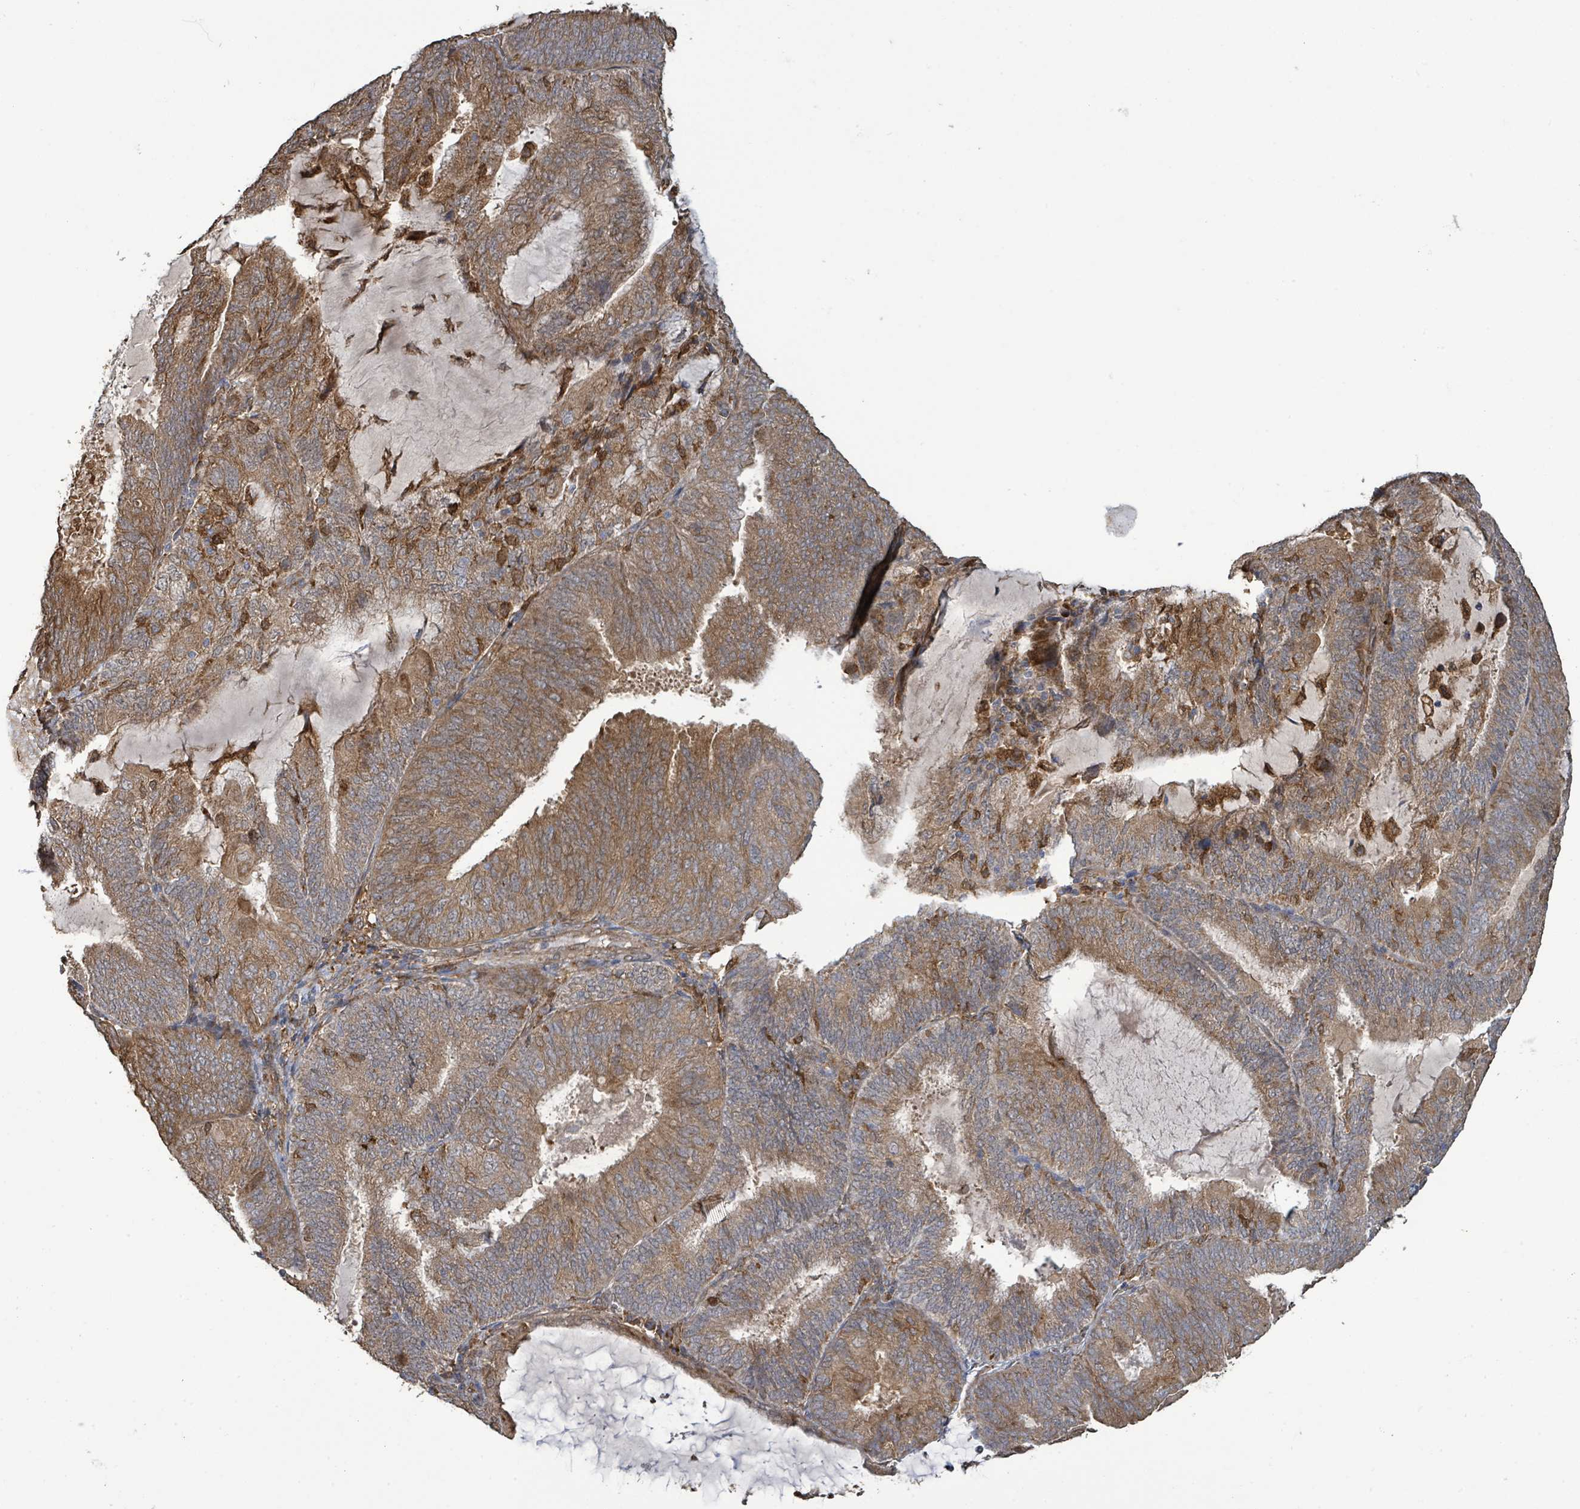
{"staining": {"intensity": "moderate", "quantity": ">75%", "location": "cytoplasmic/membranous"}, "tissue": "endometrial cancer", "cell_type": "Tumor cells", "image_type": "cancer", "snomed": [{"axis": "morphology", "description": "Adenocarcinoma, NOS"}, {"axis": "topography", "description": "Endometrium"}], "caption": "This photomicrograph reveals endometrial adenocarcinoma stained with immunohistochemistry (IHC) to label a protein in brown. The cytoplasmic/membranous of tumor cells show moderate positivity for the protein. Nuclei are counter-stained blue.", "gene": "ARPIN", "patient": {"sex": "female", "age": 81}}